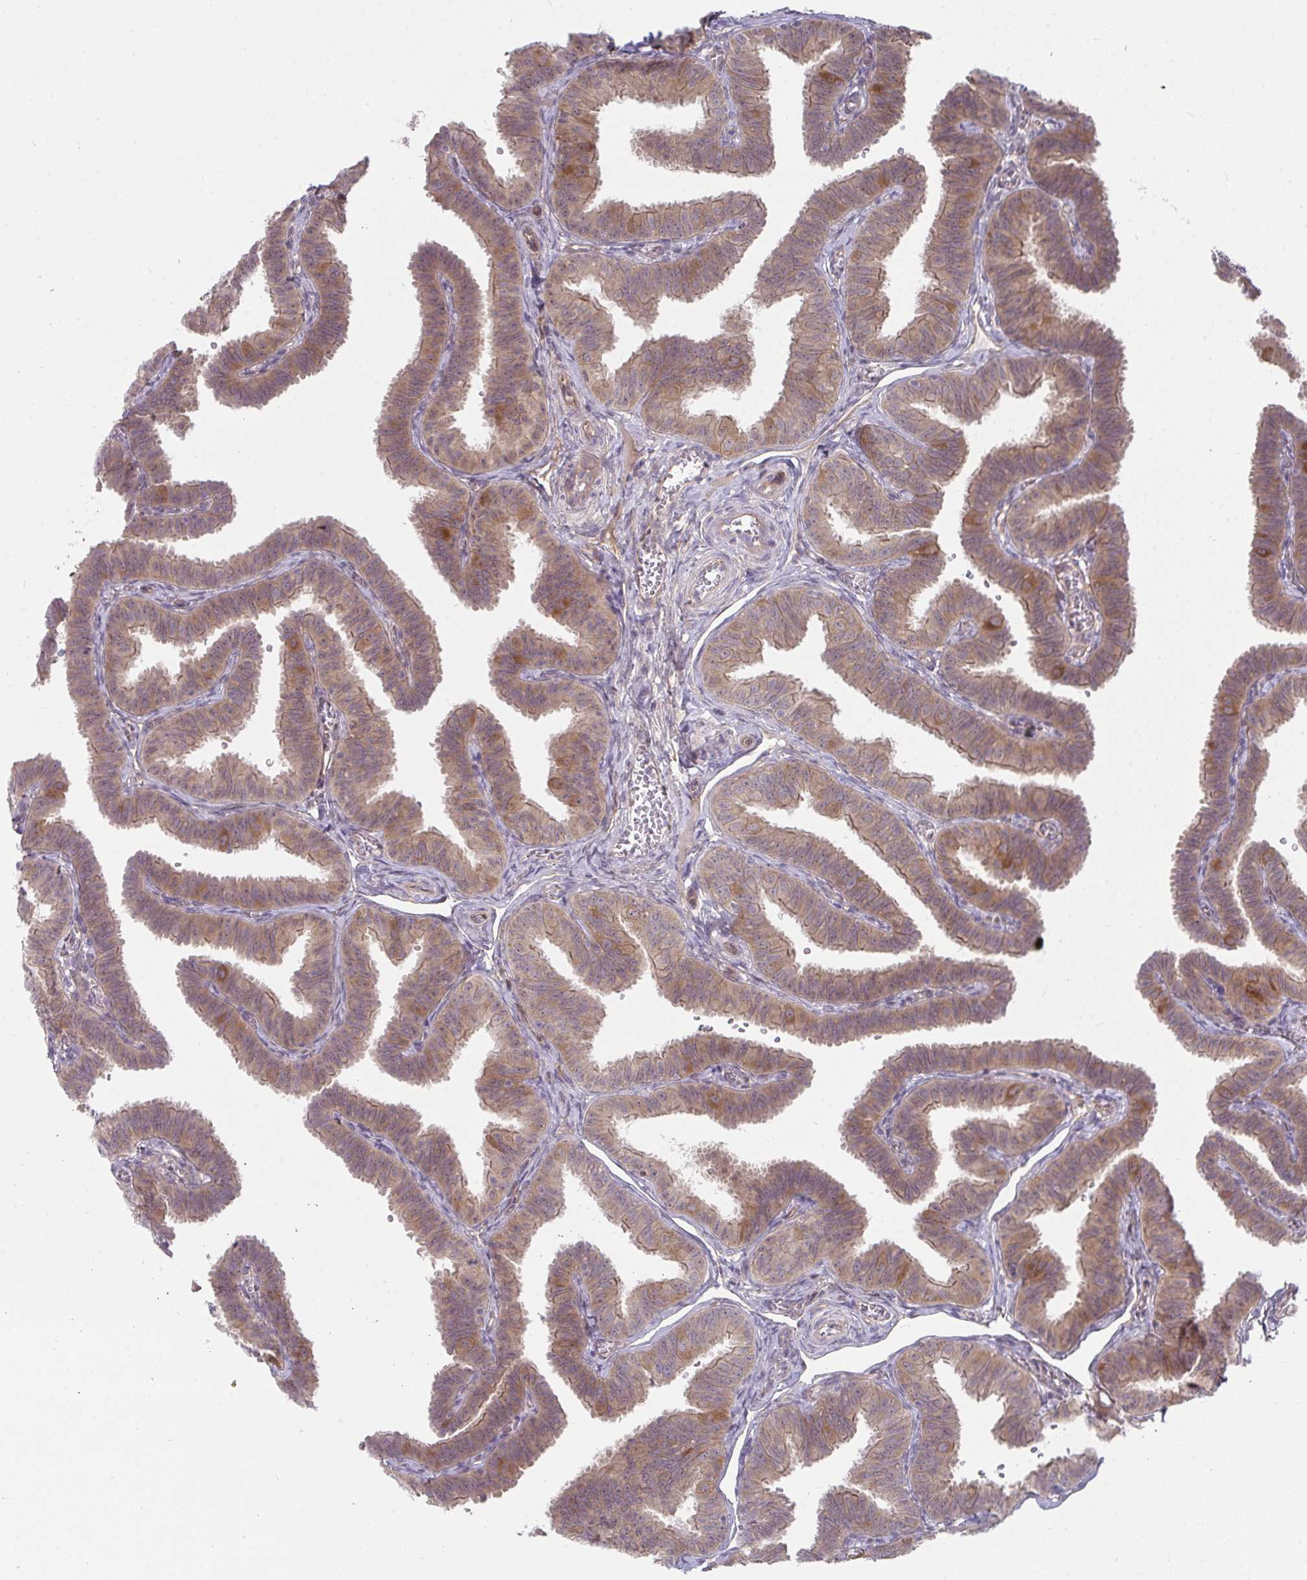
{"staining": {"intensity": "moderate", "quantity": ">75%", "location": "cytoplasmic/membranous"}, "tissue": "fallopian tube", "cell_type": "Glandular cells", "image_type": "normal", "snomed": [{"axis": "morphology", "description": "Normal tissue, NOS"}, {"axis": "topography", "description": "Fallopian tube"}], "caption": "Protein expression analysis of unremarkable fallopian tube exhibits moderate cytoplasmic/membranous expression in about >75% of glandular cells. Using DAB (brown) and hematoxylin (blue) stains, captured at high magnification using brightfield microscopy.", "gene": "CASP9", "patient": {"sex": "female", "age": 25}}